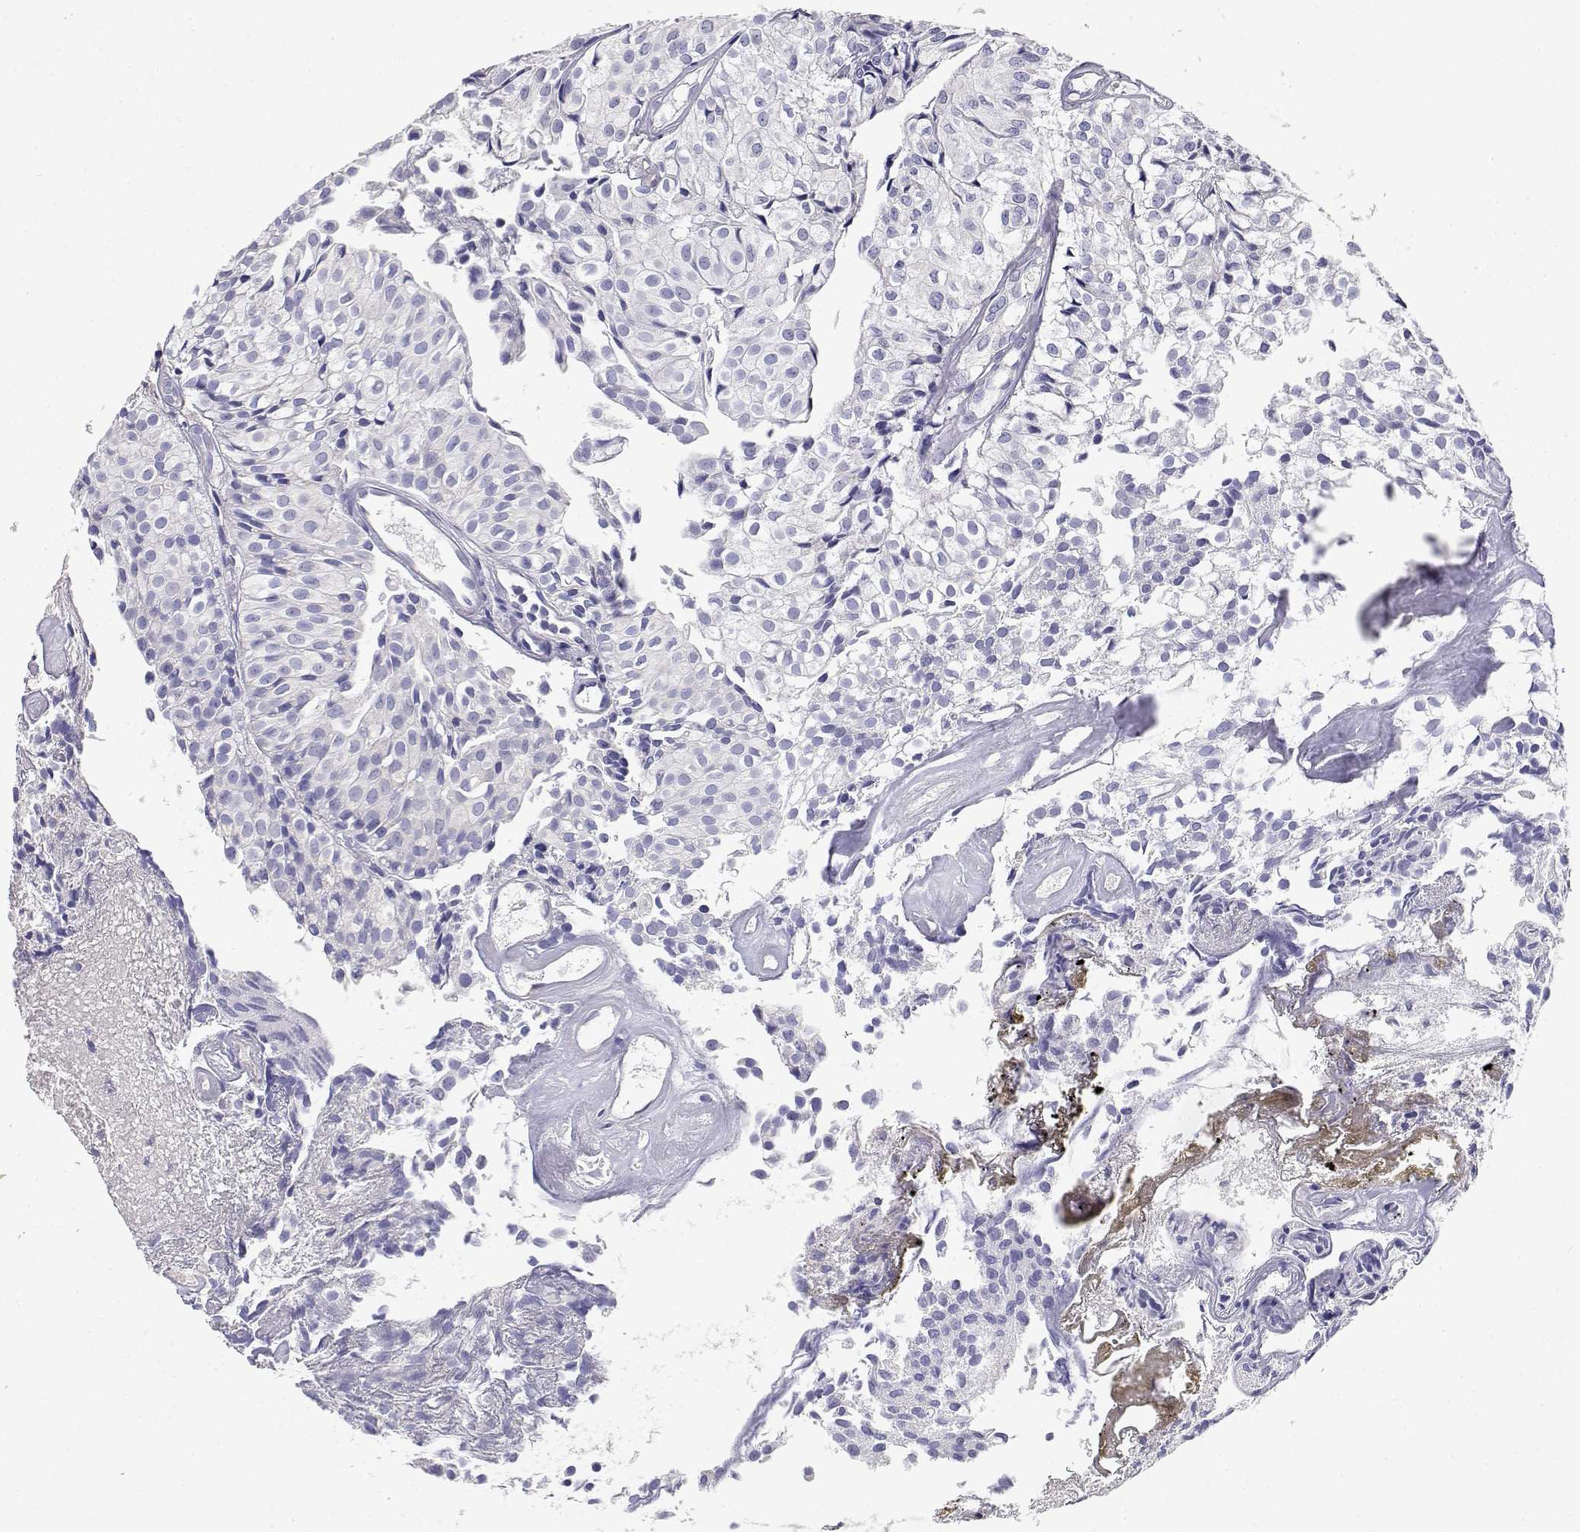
{"staining": {"intensity": "negative", "quantity": "none", "location": "none"}, "tissue": "urothelial cancer", "cell_type": "Tumor cells", "image_type": "cancer", "snomed": [{"axis": "morphology", "description": "Urothelial carcinoma, Low grade"}, {"axis": "topography", "description": "Urinary bladder"}], "caption": "The immunohistochemistry (IHC) image has no significant staining in tumor cells of urothelial cancer tissue.", "gene": "ADA", "patient": {"sex": "male", "age": 89}}